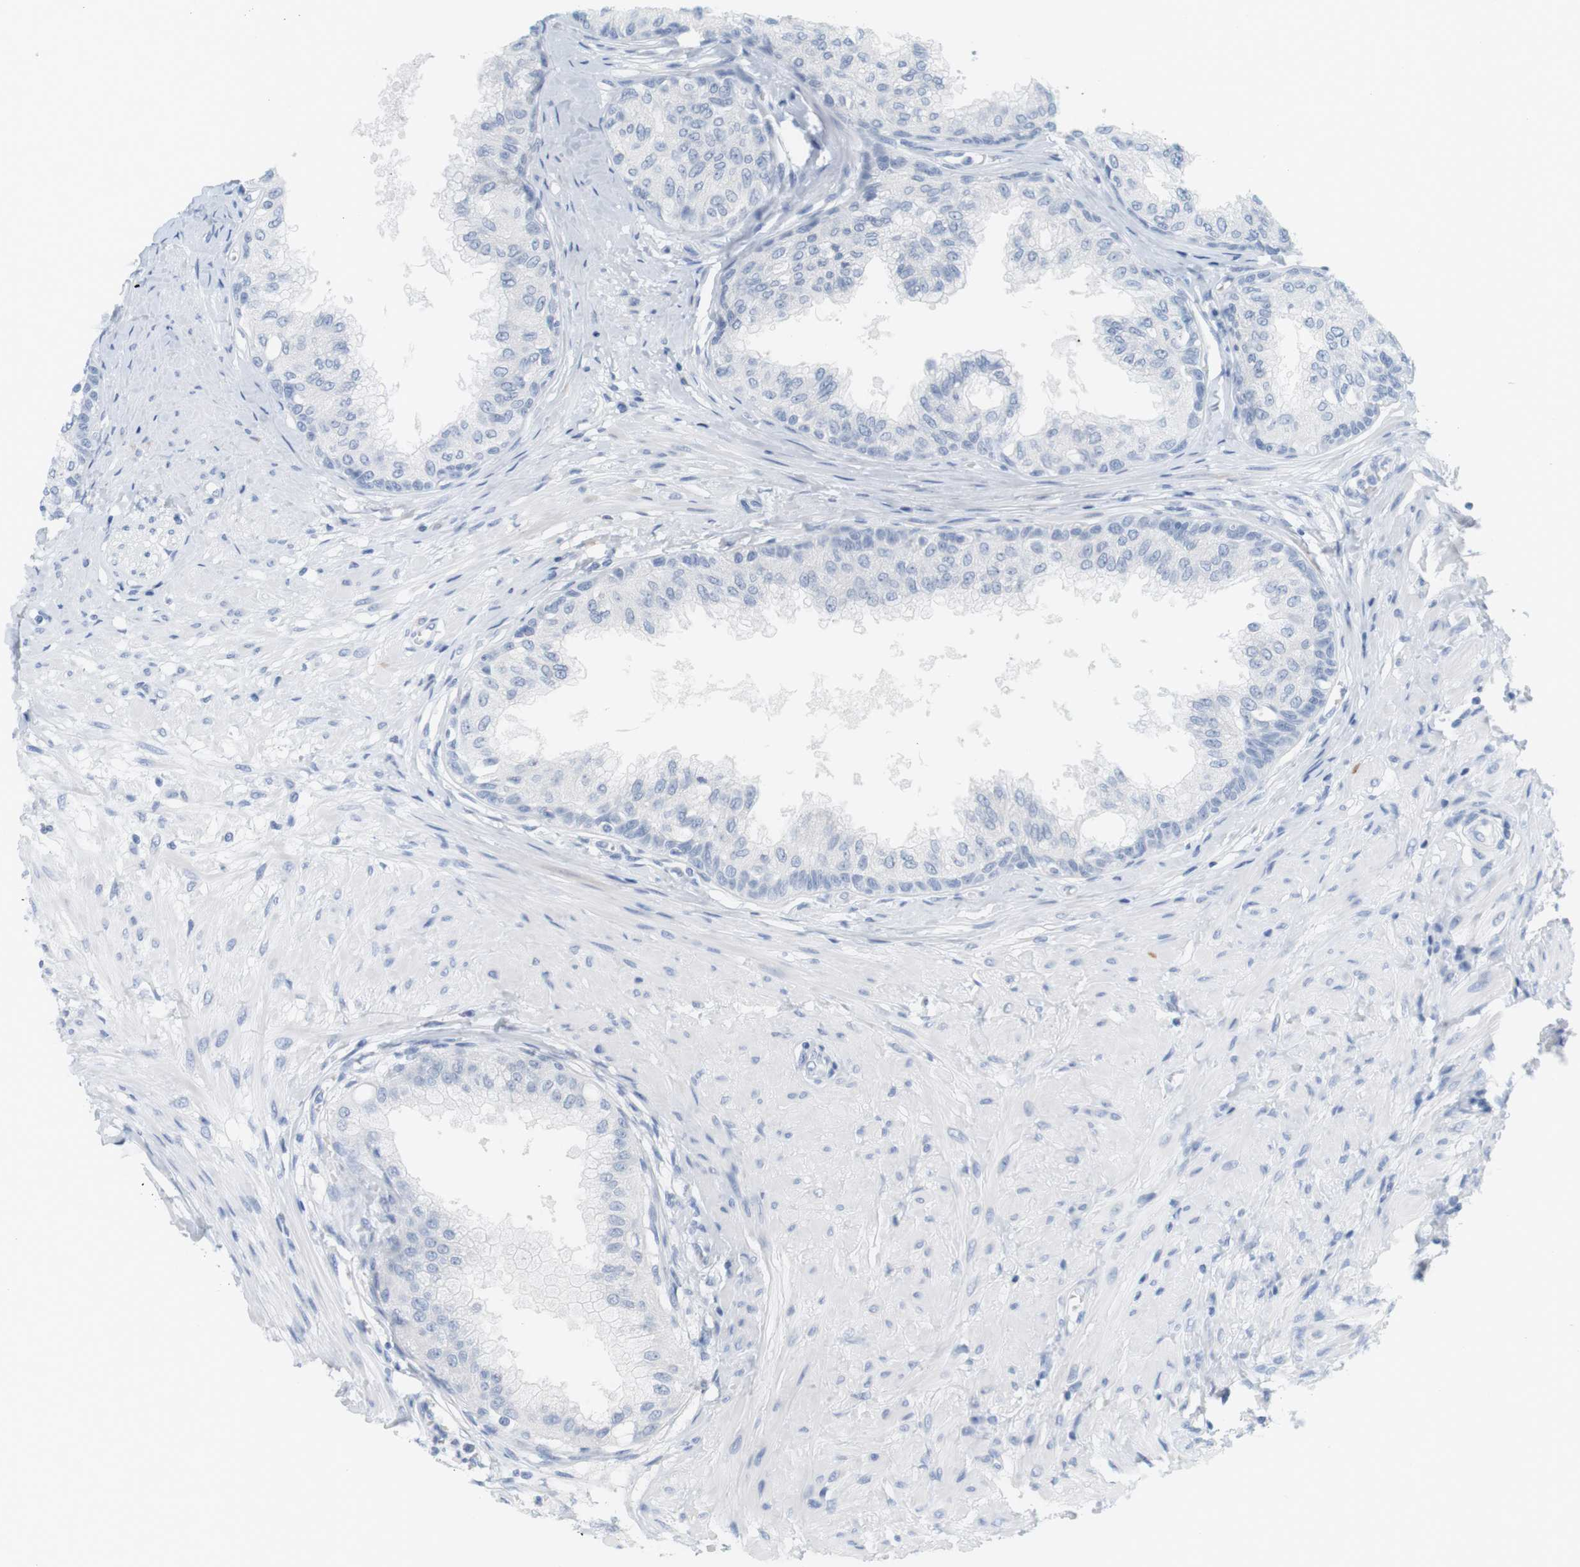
{"staining": {"intensity": "negative", "quantity": "none", "location": "none"}, "tissue": "prostate", "cell_type": "Glandular cells", "image_type": "normal", "snomed": [{"axis": "morphology", "description": "Normal tissue, NOS"}, {"axis": "topography", "description": "Prostate"}, {"axis": "topography", "description": "Seminal veicle"}], "caption": "The histopathology image demonstrates no staining of glandular cells in normal prostate. Nuclei are stained in blue.", "gene": "OPRM1", "patient": {"sex": "male", "age": 60}}